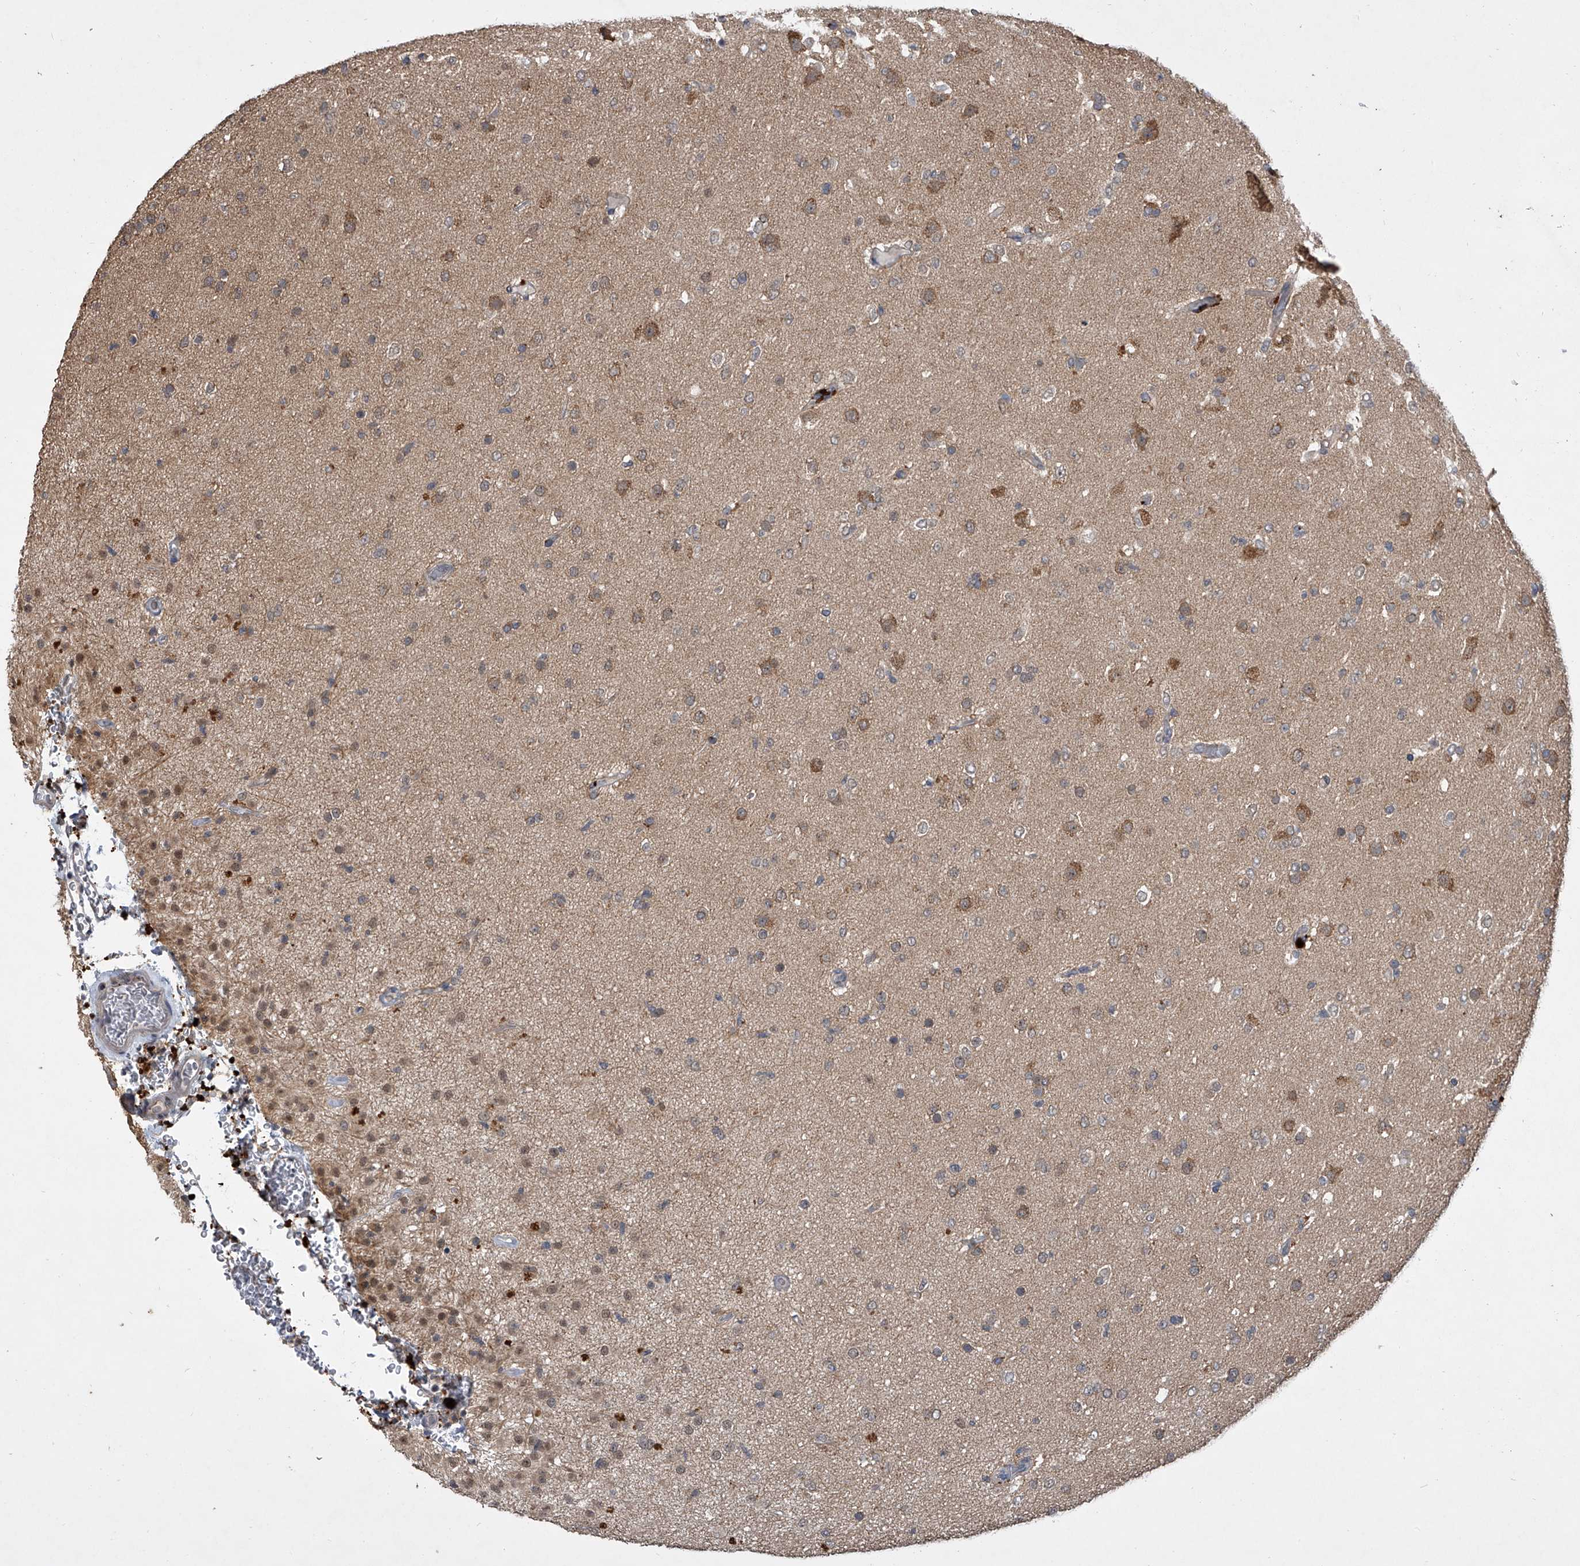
{"staining": {"intensity": "weak", "quantity": "25%-75%", "location": "cytoplasmic/membranous"}, "tissue": "glioma", "cell_type": "Tumor cells", "image_type": "cancer", "snomed": [{"axis": "morphology", "description": "Glioma, malignant, Low grade"}, {"axis": "topography", "description": "Brain"}], "caption": "Protein staining reveals weak cytoplasmic/membranous expression in approximately 25%-75% of tumor cells in low-grade glioma (malignant).", "gene": "GEMIN8", "patient": {"sex": "male", "age": 65}}